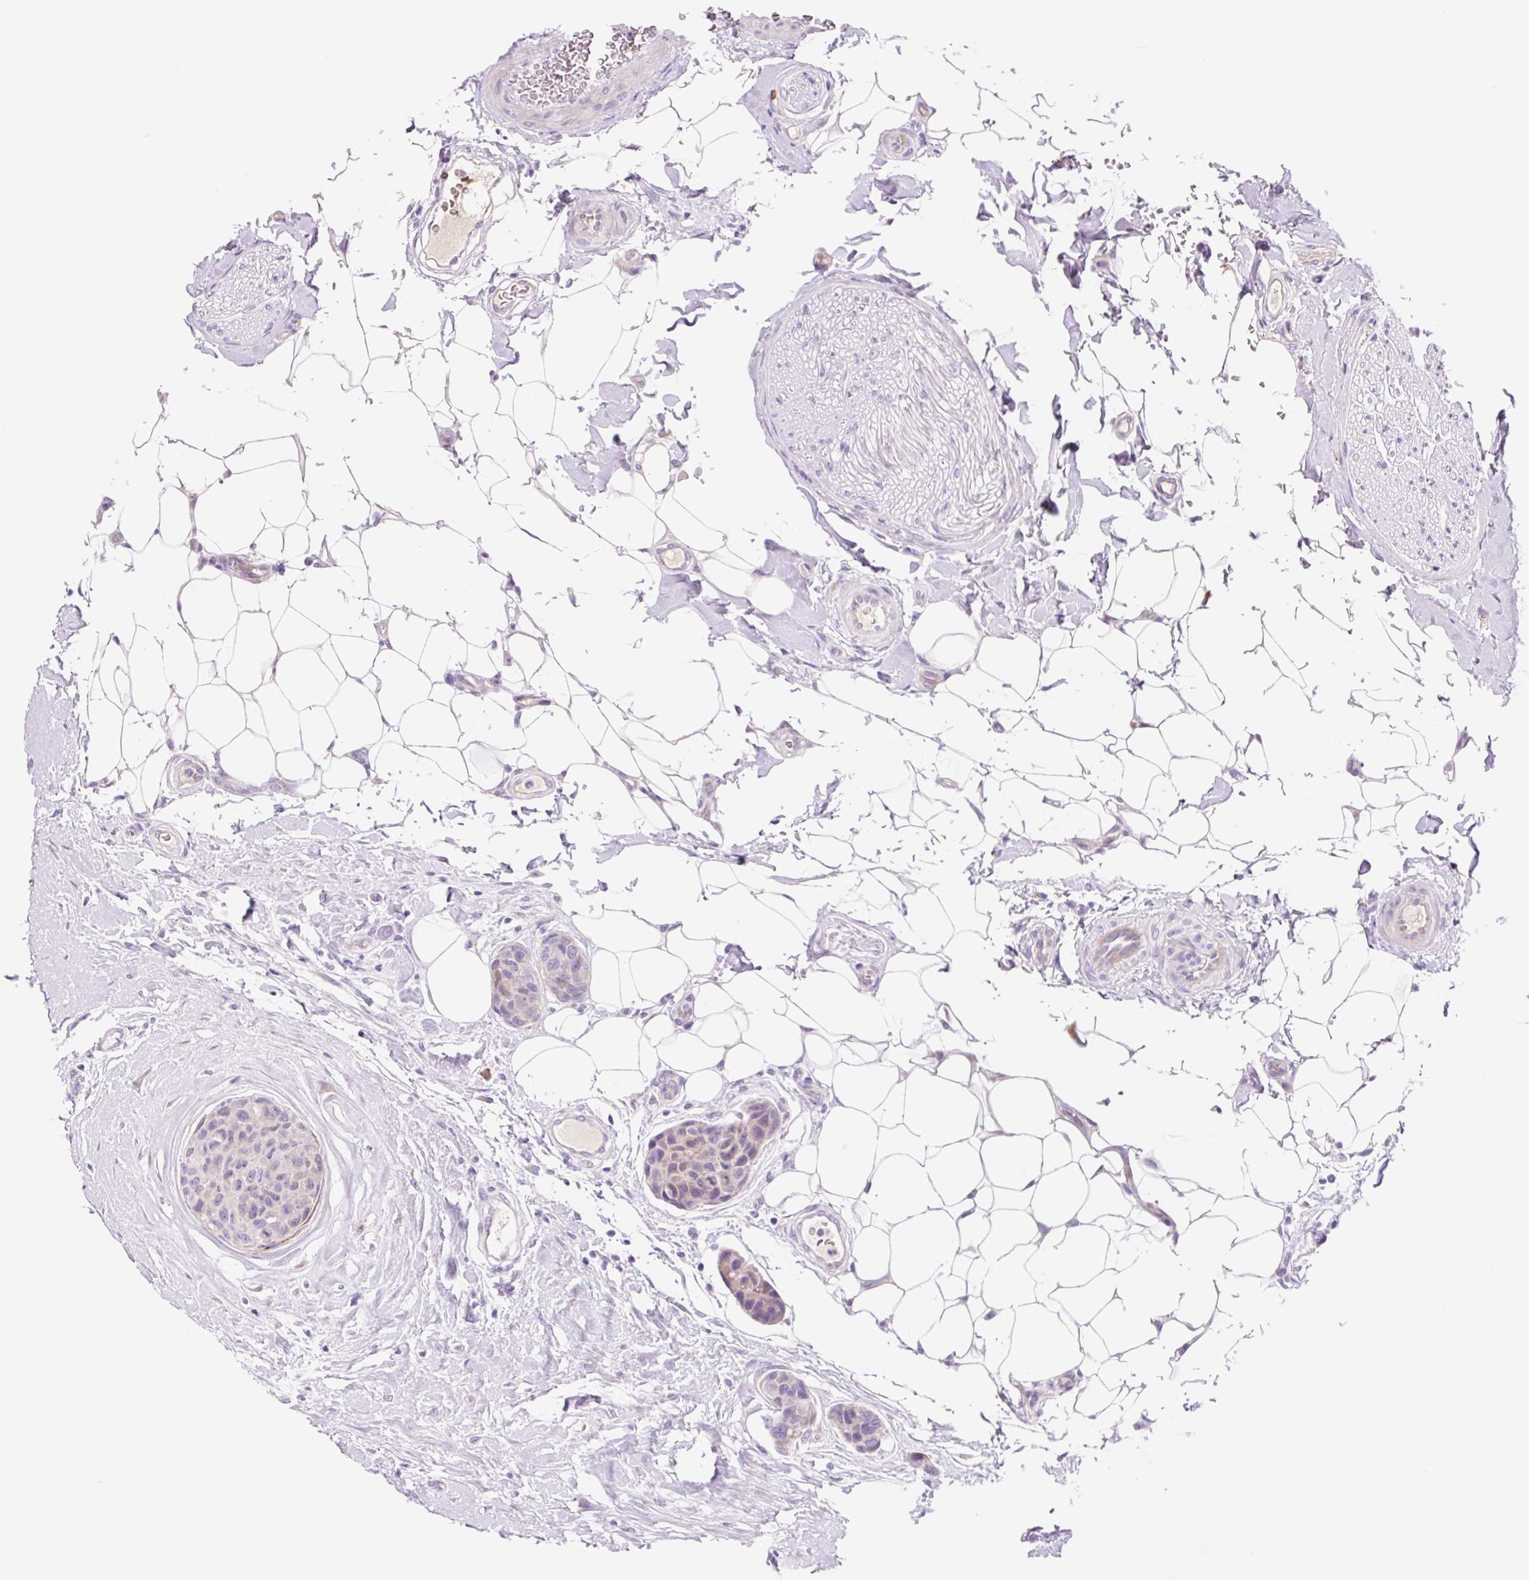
{"staining": {"intensity": "weak", "quantity": "<25%", "location": "nuclear"}, "tissue": "breast cancer", "cell_type": "Tumor cells", "image_type": "cancer", "snomed": [{"axis": "morphology", "description": "Duct carcinoma"}, {"axis": "topography", "description": "Breast"}, {"axis": "topography", "description": "Lymph node"}], "caption": "This is an immunohistochemistry photomicrograph of human breast cancer. There is no staining in tumor cells.", "gene": "ZNF121", "patient": {"sex": "female", "age": 80}}